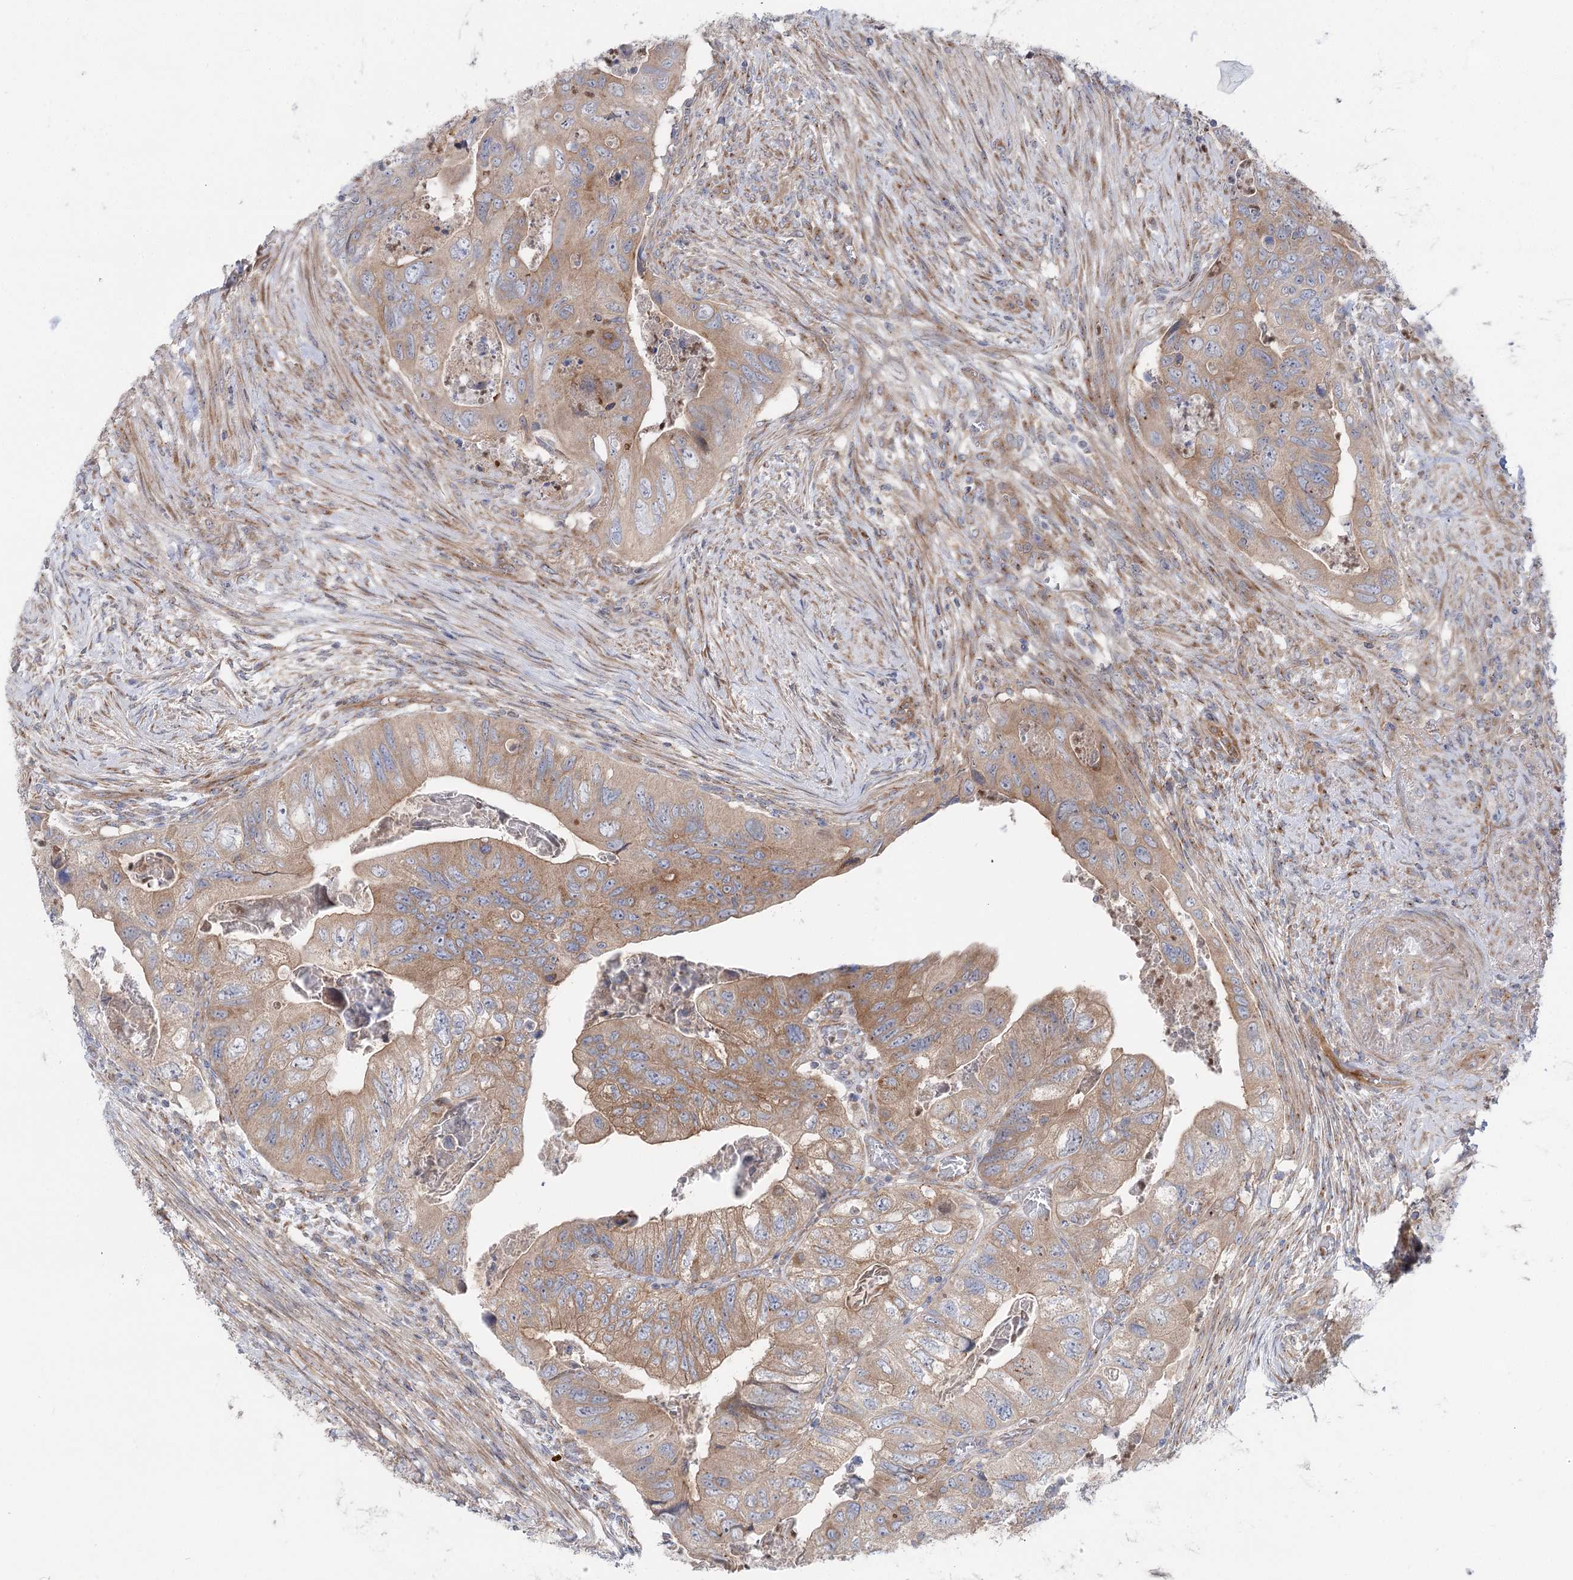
{"staining": {"intensity": "moderate", "quantity": ">75%", "location": "cytoplasmic/membranous"}, "tissue": "colorectal cancer", "cell_type": "Tumor cells", "image_type": "cancer", "snomed": [{"axis": "morphology", "description": "Adenocarcinoma, NOS"}, {"axis": "topography", "description": "Rectum"}], "caption": "Immunohistochemistry (DAB (3,3'-diaminobenzidine)) staining of colorectal cancer (adenocarcinoma) demonstrates moderate cytoplasmic/membranous protein positivity in approximately >75% of tumor cells.", "gene": "SCN11A", "patient": {"sex": "male", "age": 63}}